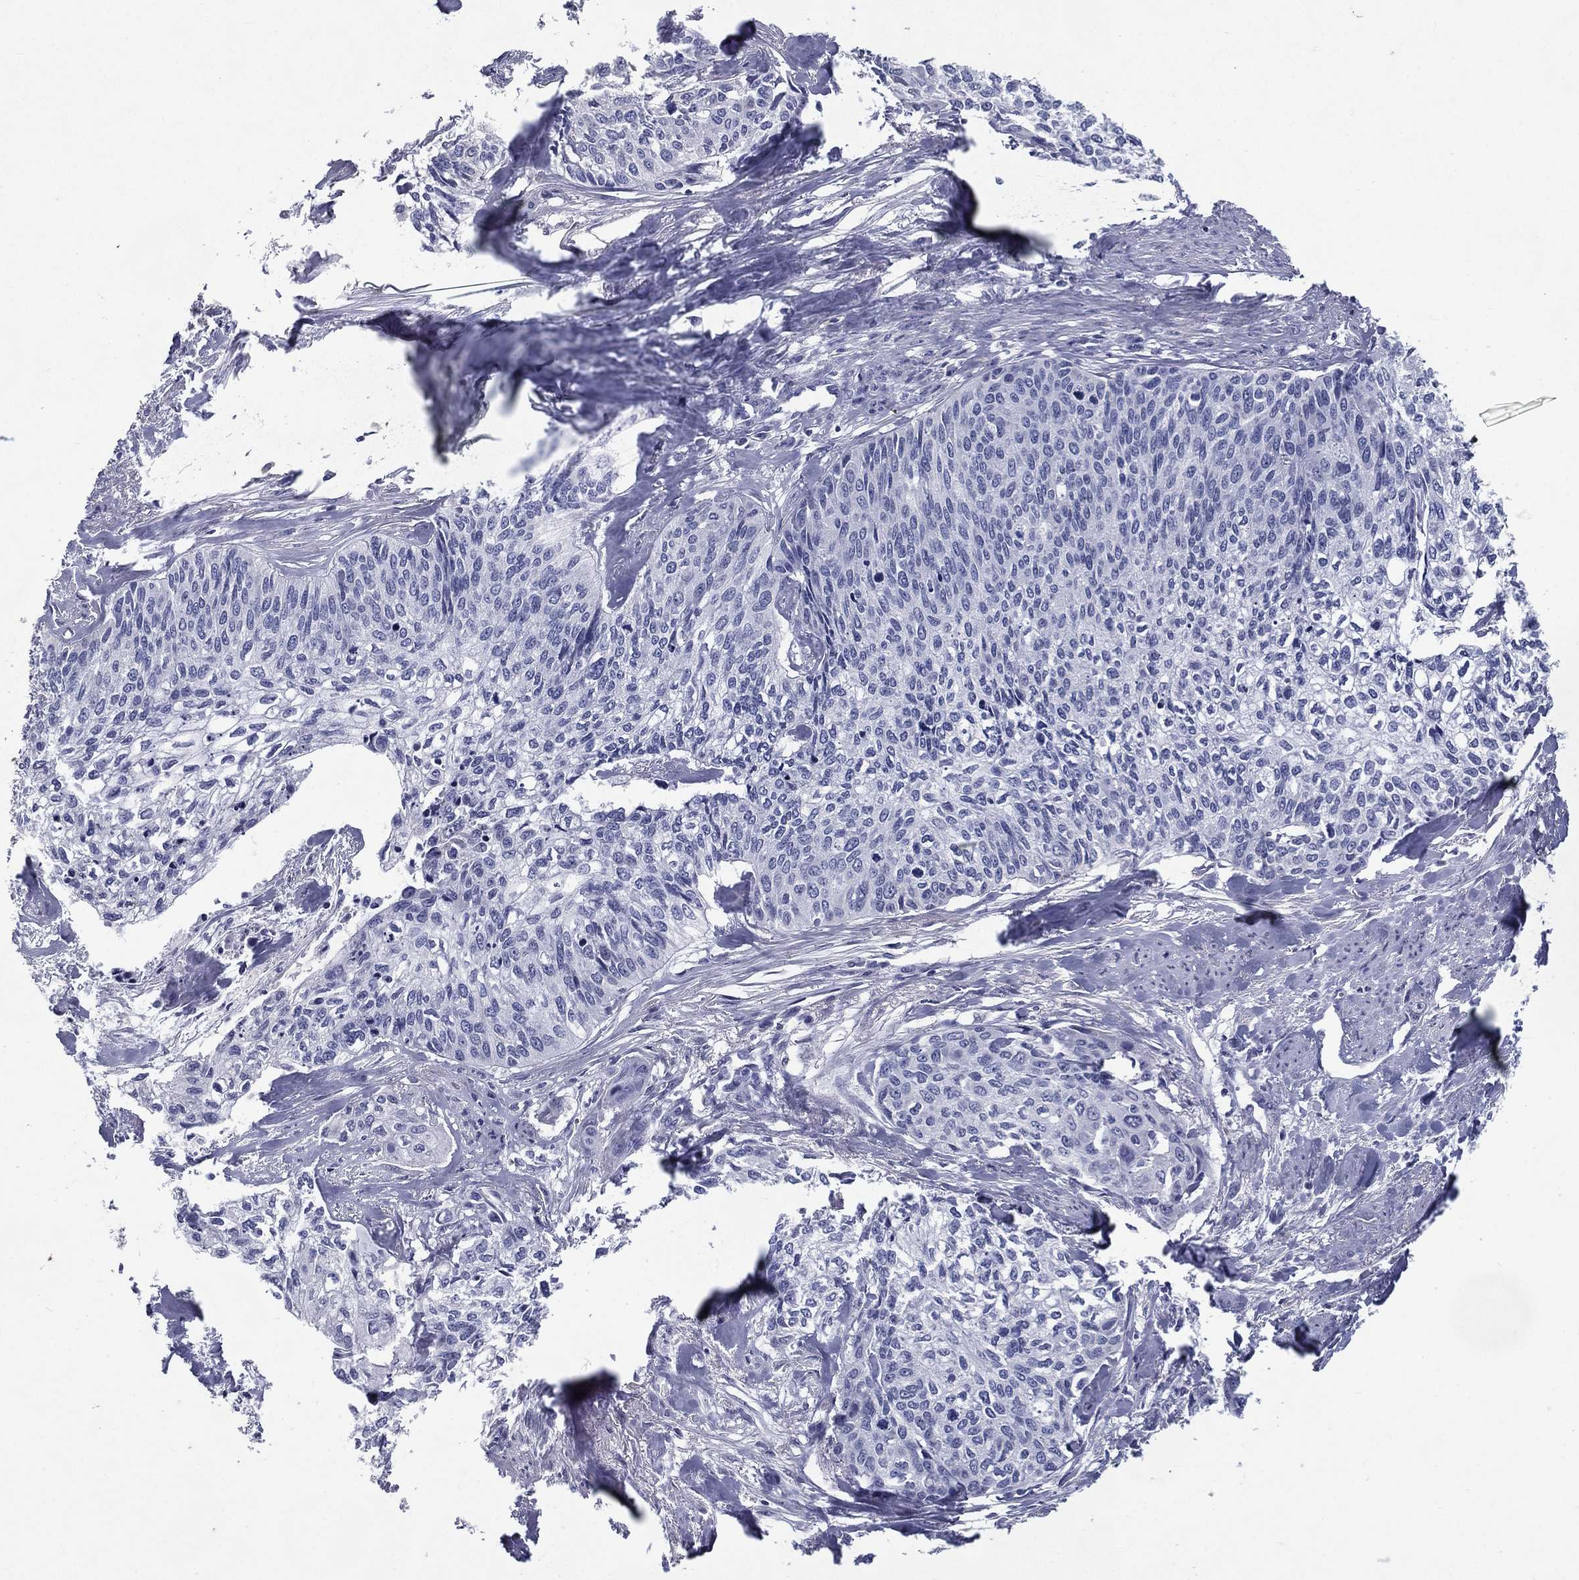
{"staining": {"intensity": "negative", "quantity": "none", "location": "none"}, "tissue": "cervical cancer", "cell_type": "Tumor cells", "image_type": "cancer", "snomed": [{"axis": "morphology", "description": "Squamous cell carcinoma, NOS"}, {"axis": "topography", "description": "Cervix"}], "caption": "Immunohistochemical staining of human cervical squamous cell carcinoma exhibits no significant positivity in tumor cells.", "gene": "C19orf18", "patient": {"sex": "female", "age": 58}}